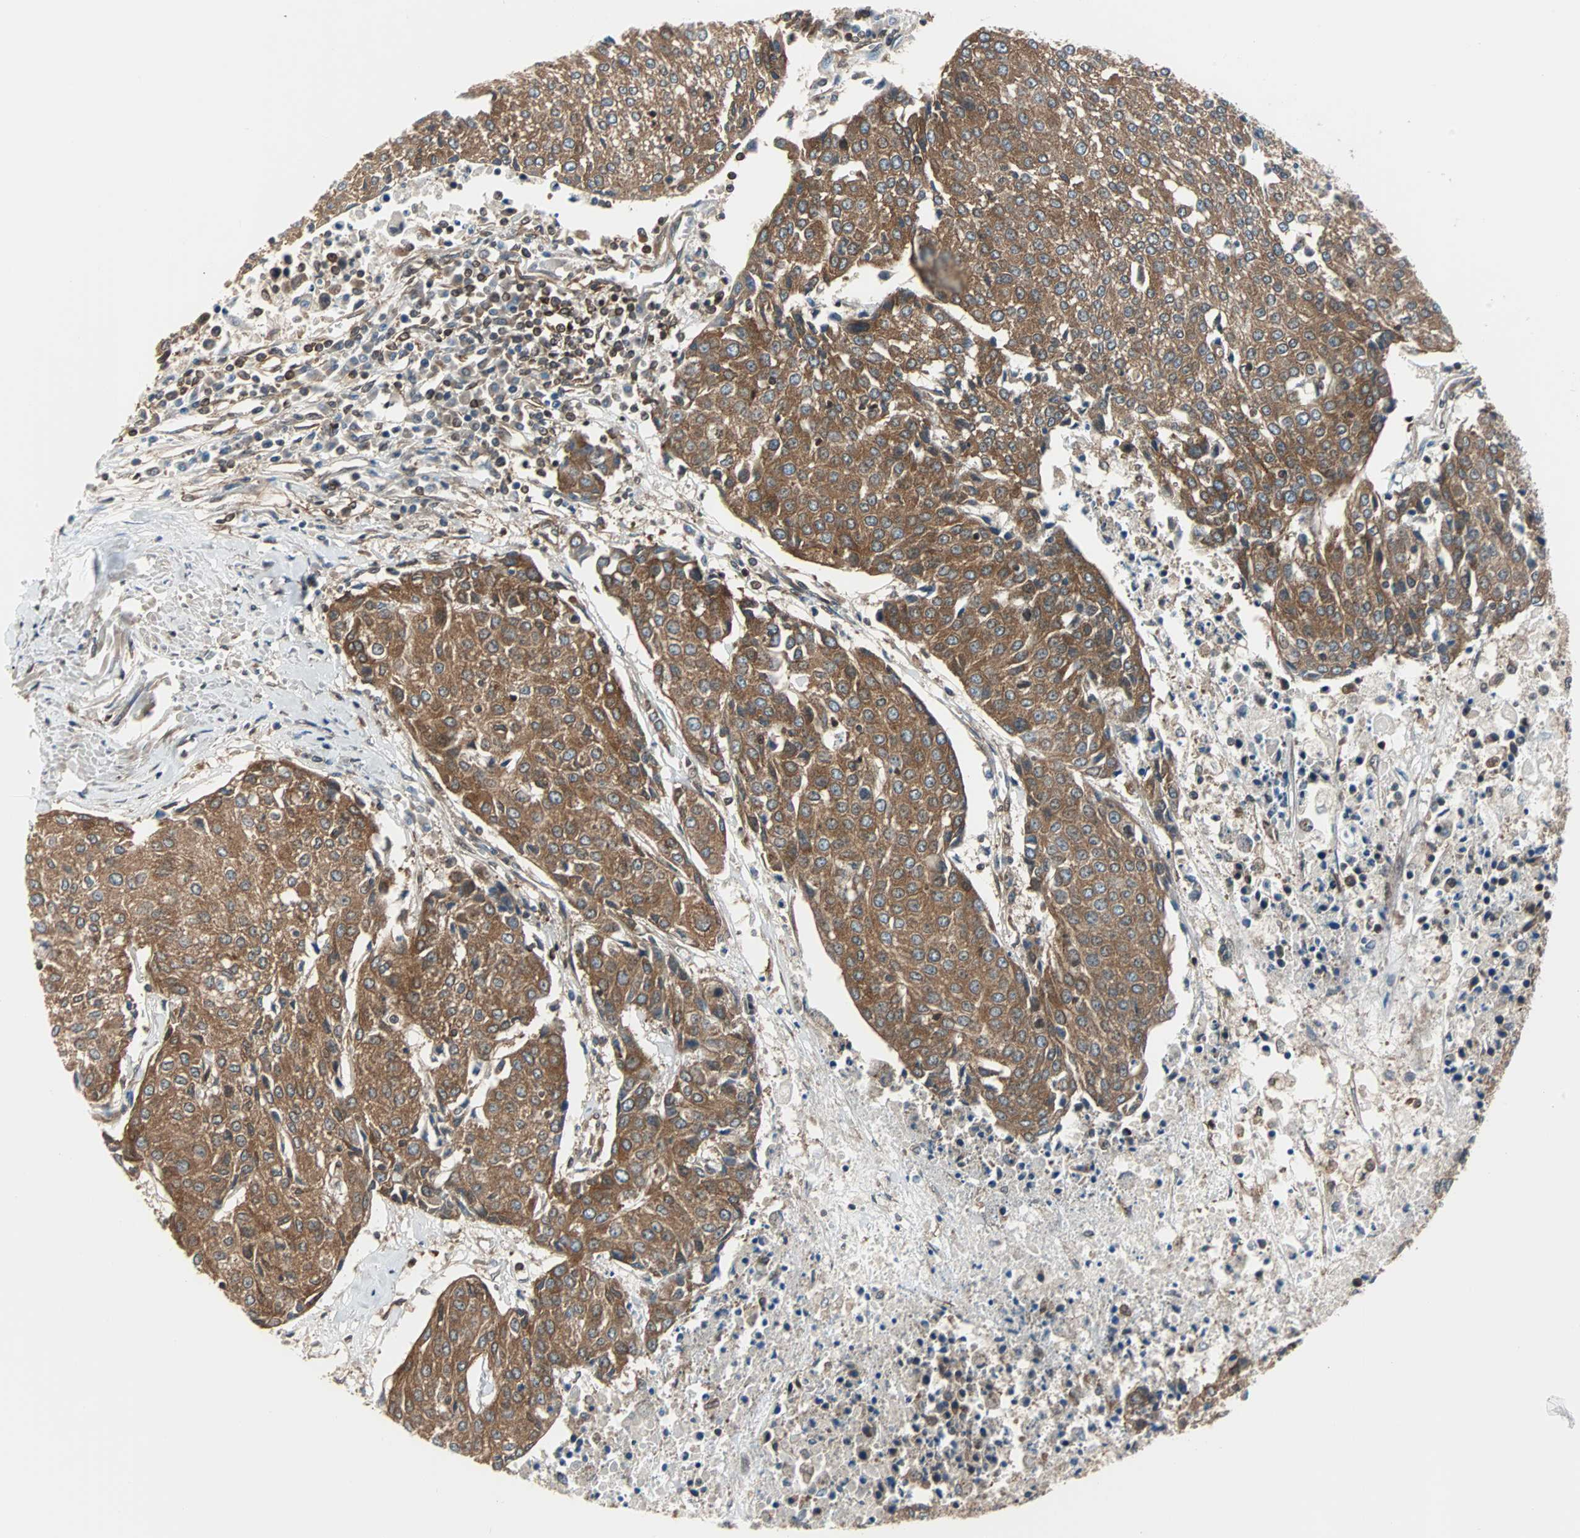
{"staining": {"intensity": "moderate", "quantity": ">75%", "location": "cytoplasmic/membranous"}, "tissue": "urothelial cancer", "cell_type": "Tumor cells", "image_type": "cancer", "snomed": [{"axis": "morphology", "description": "Urothelial carcinoma, High grade"}, {"axis": "topography", "description": "Urinary bladder"}], "caption": "Urothelial cancer stained with a protein marker shows moderate staining in tumor cells.", "gene": "RELA", "patient": {"sex": "female", "age": 85}}